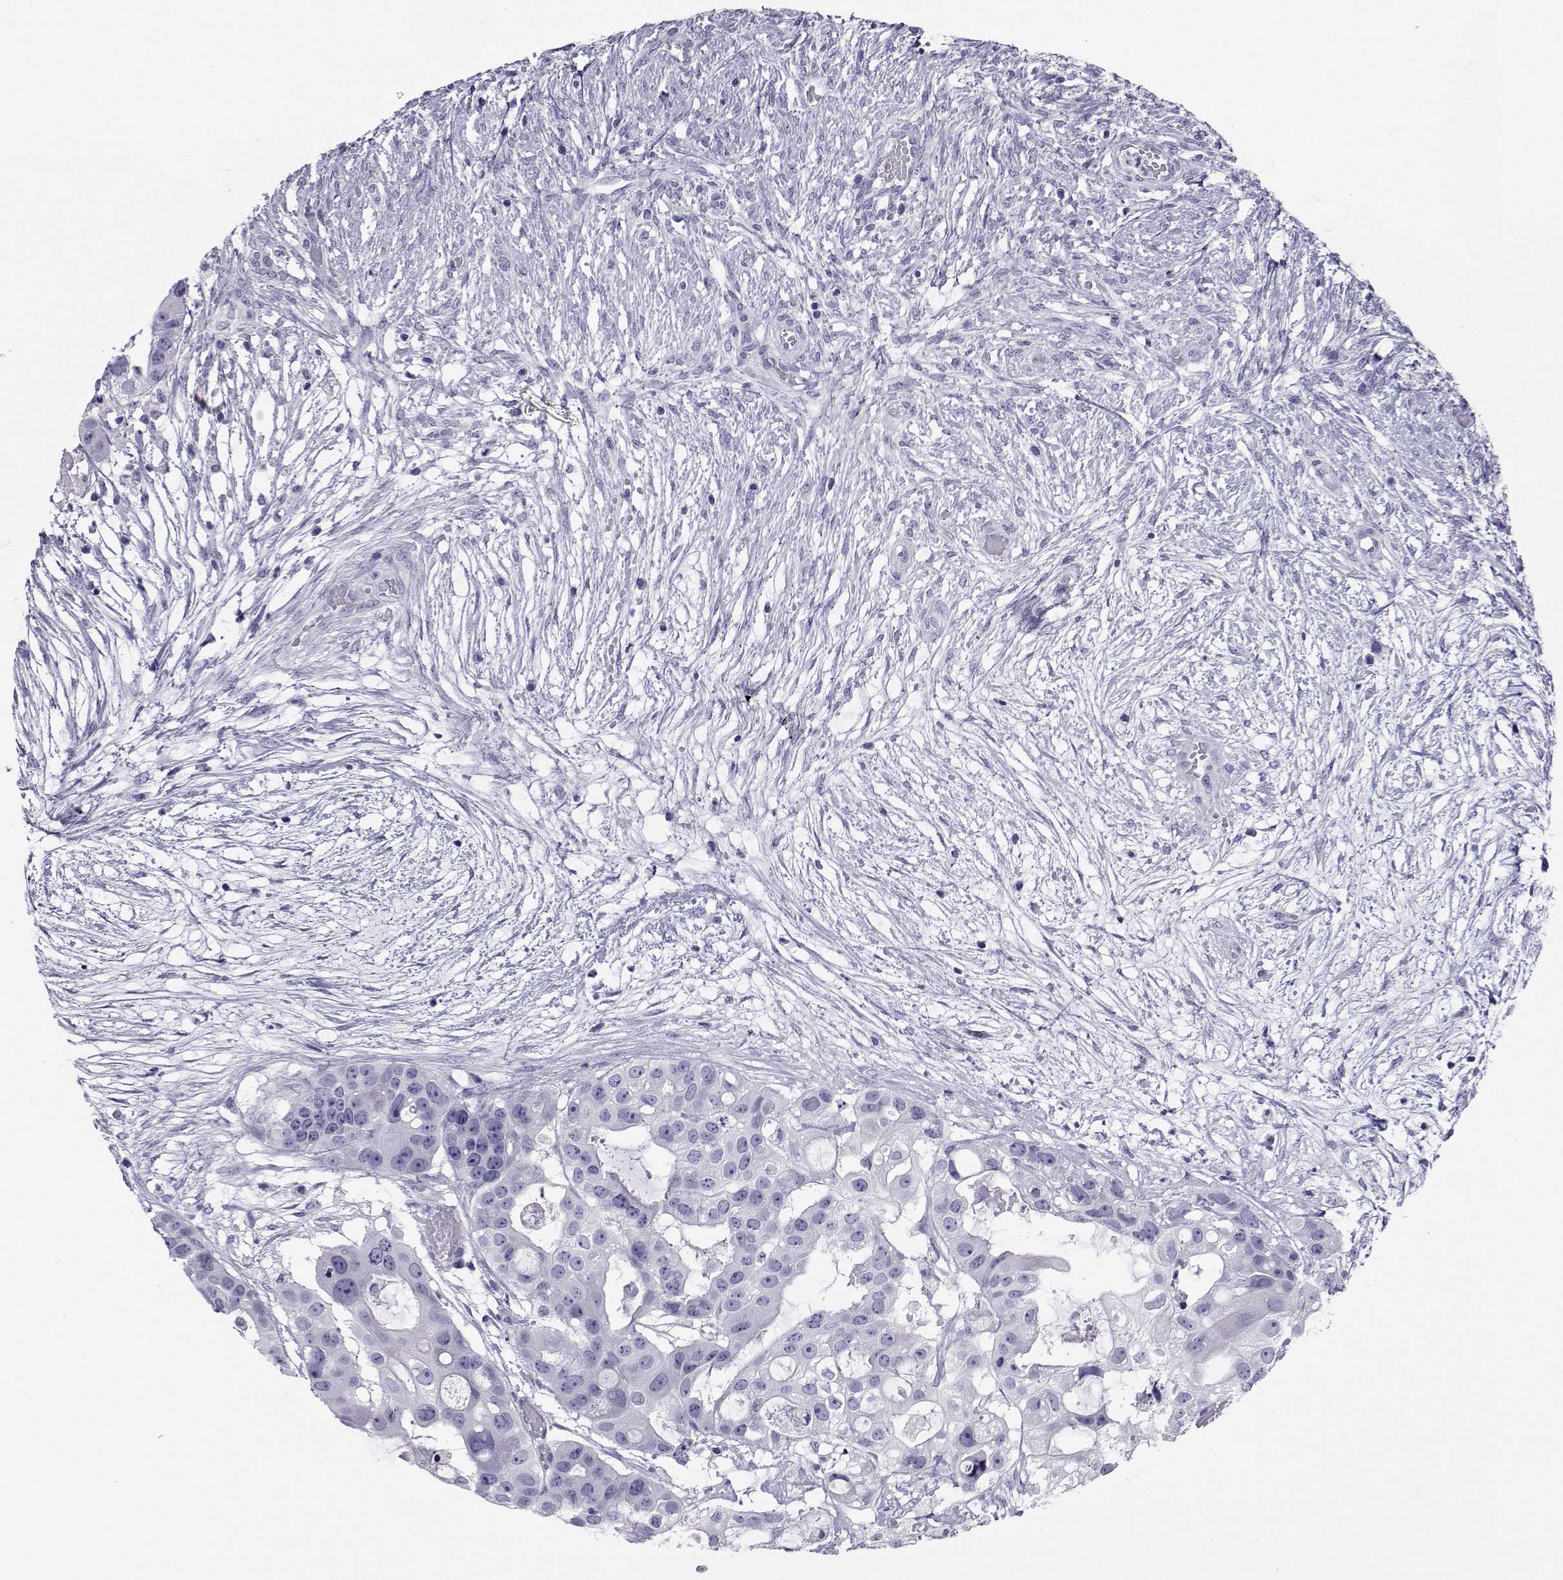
{"staining": {"intensity": "negative", "quantity": "none", "location": "none"}, "tissue": "ovarian cancer", "cell_type": "Tumor cells", "image_type": "cancer", "snomed": [{"axis": "morphology", "description": "Cystadenocarcinoma, serous, NOS"}, {"axis": "topography", "description": "Ovary"}], "caption": "A photomicrograph of human serous cystadenocarcinoma (ovarian) is negative for staining in tumor cells.", "gene": "PLIN4", "patient": {"sex": "female", "age": 56}}